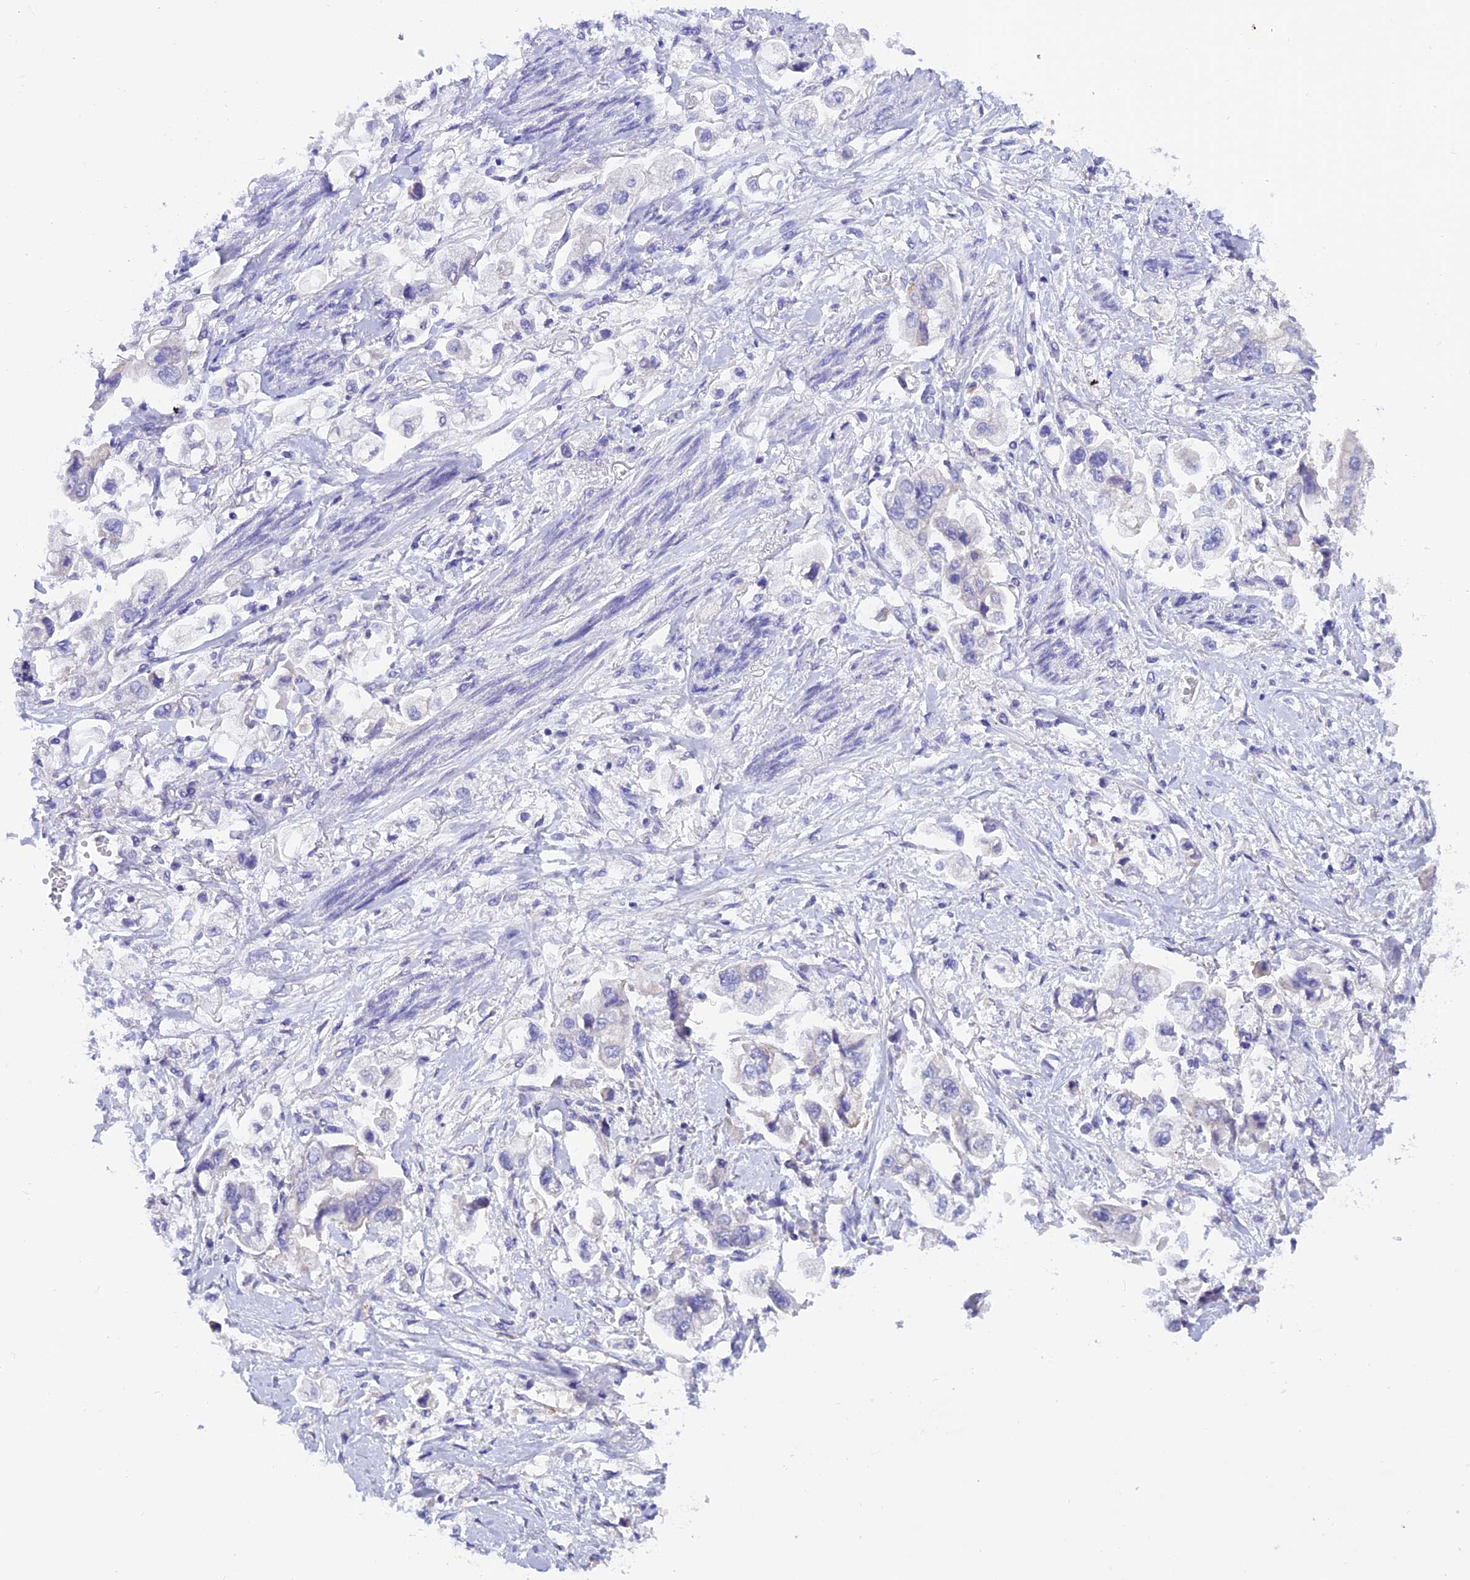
{"staining": {"intensity": "negative", "quantity": "none", "location": "none"}, "tissue": "stomach cancer", "cell_type": "Tumor cells", "image_type": "cancer", "snomed": [{"axis": "morphology", "description": "Adenocarcinoma, NOS"}, {"axis": "topography", "description": "Stomach"}], "caption": "A high-resolution photomicrograph shows immunohistochemistry (IHC) staining of stomach cancer, which exhibits no significant positivity in tumor cells.", "gene": "C17orf67", "patient": {"sex": "male", "age": 62}}